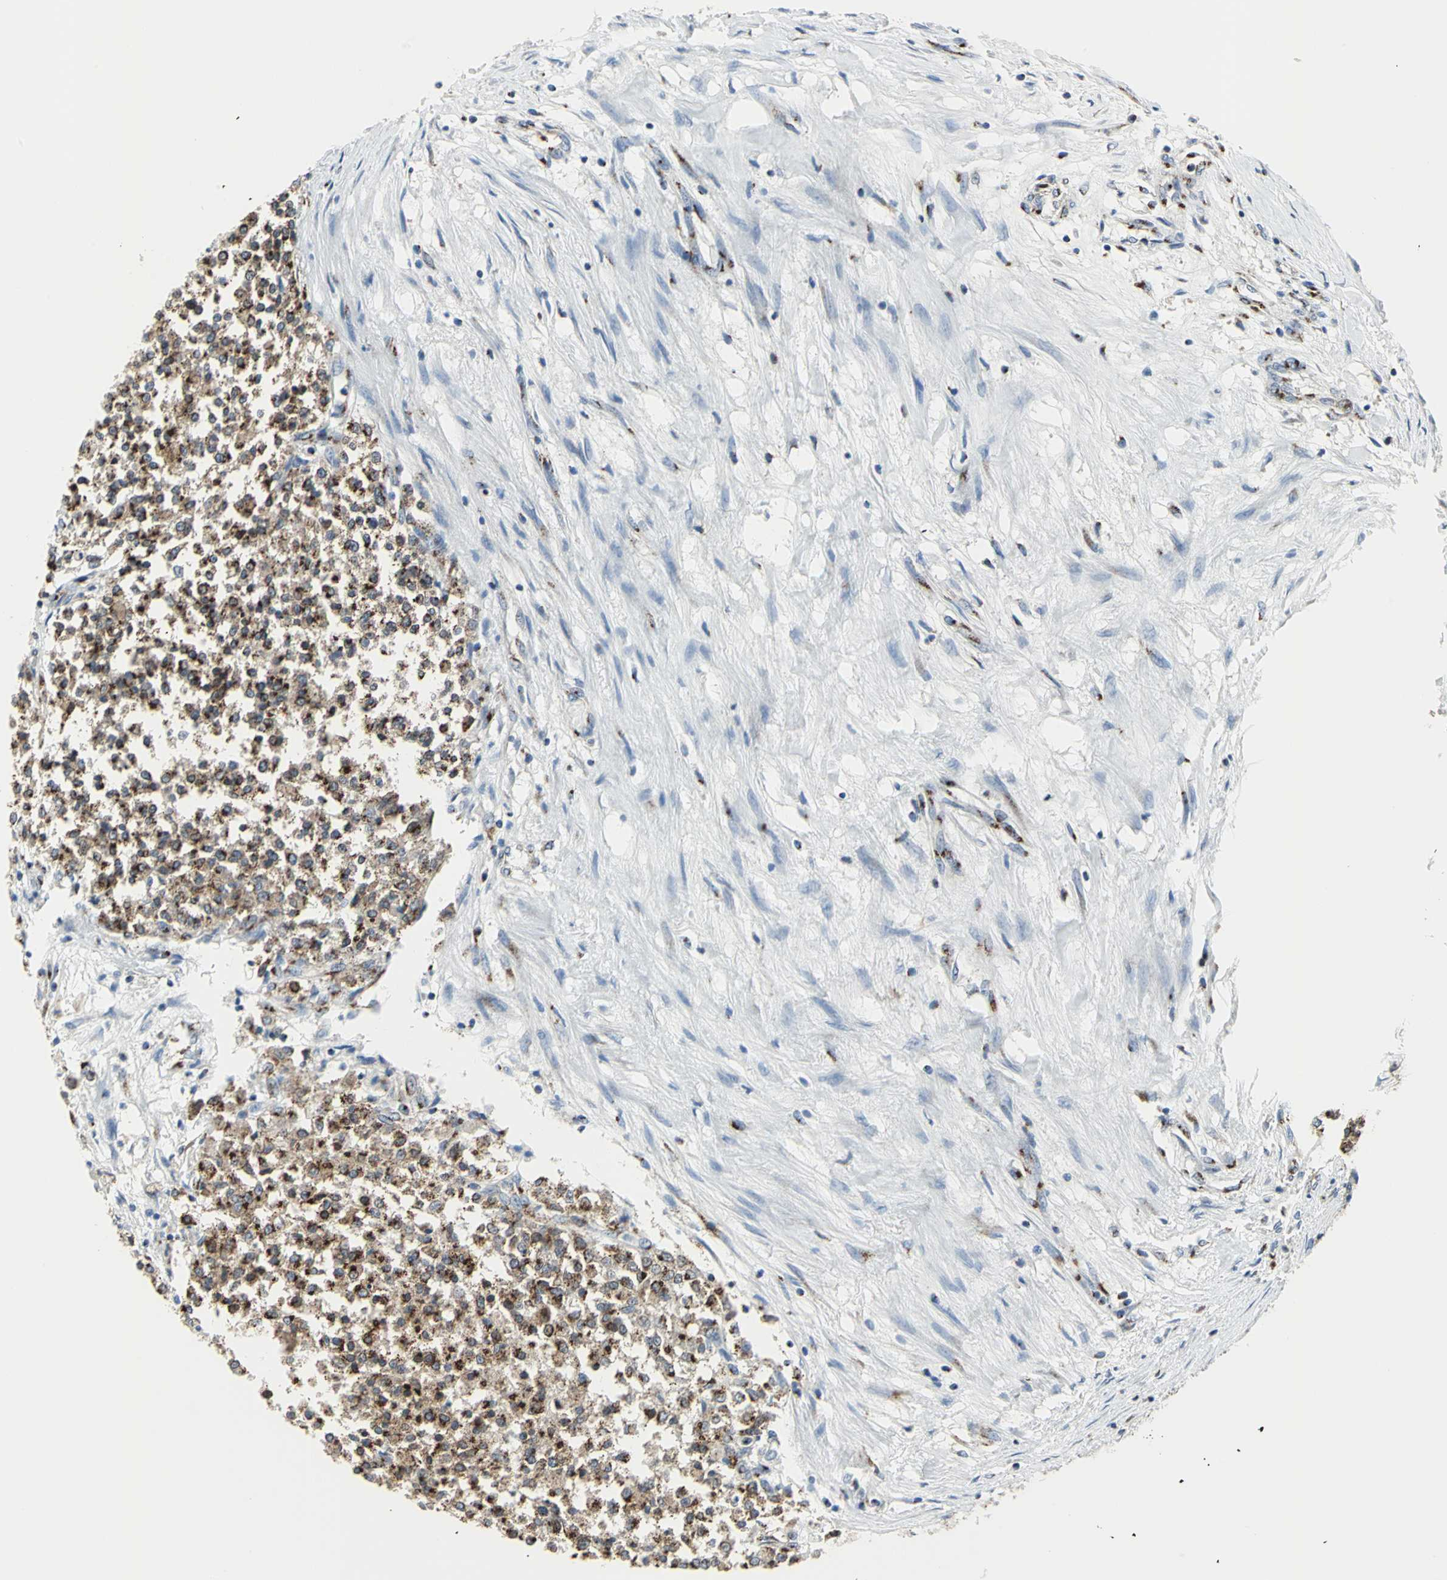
{"staining": {"intensity": "strong", "quantity": ">75%", "location": "cytoplasmic/membranous"}, "tissue": "testis cancer", "cell_type": "Tumor cells", "image_type": "cancer", "snomed": [{"axis": "morphology", "description": "Seminoma, NOS"}, {"axis": "topography", "description": "Testis"}], "caption": "Immunohistochemical staining of human seminoma (testis) displays strong cytoplasmic/membranous protein staining in about >75% of tumor cells.", "gene": "GPR3", "patient": {"sex": "male", "age": 59}}